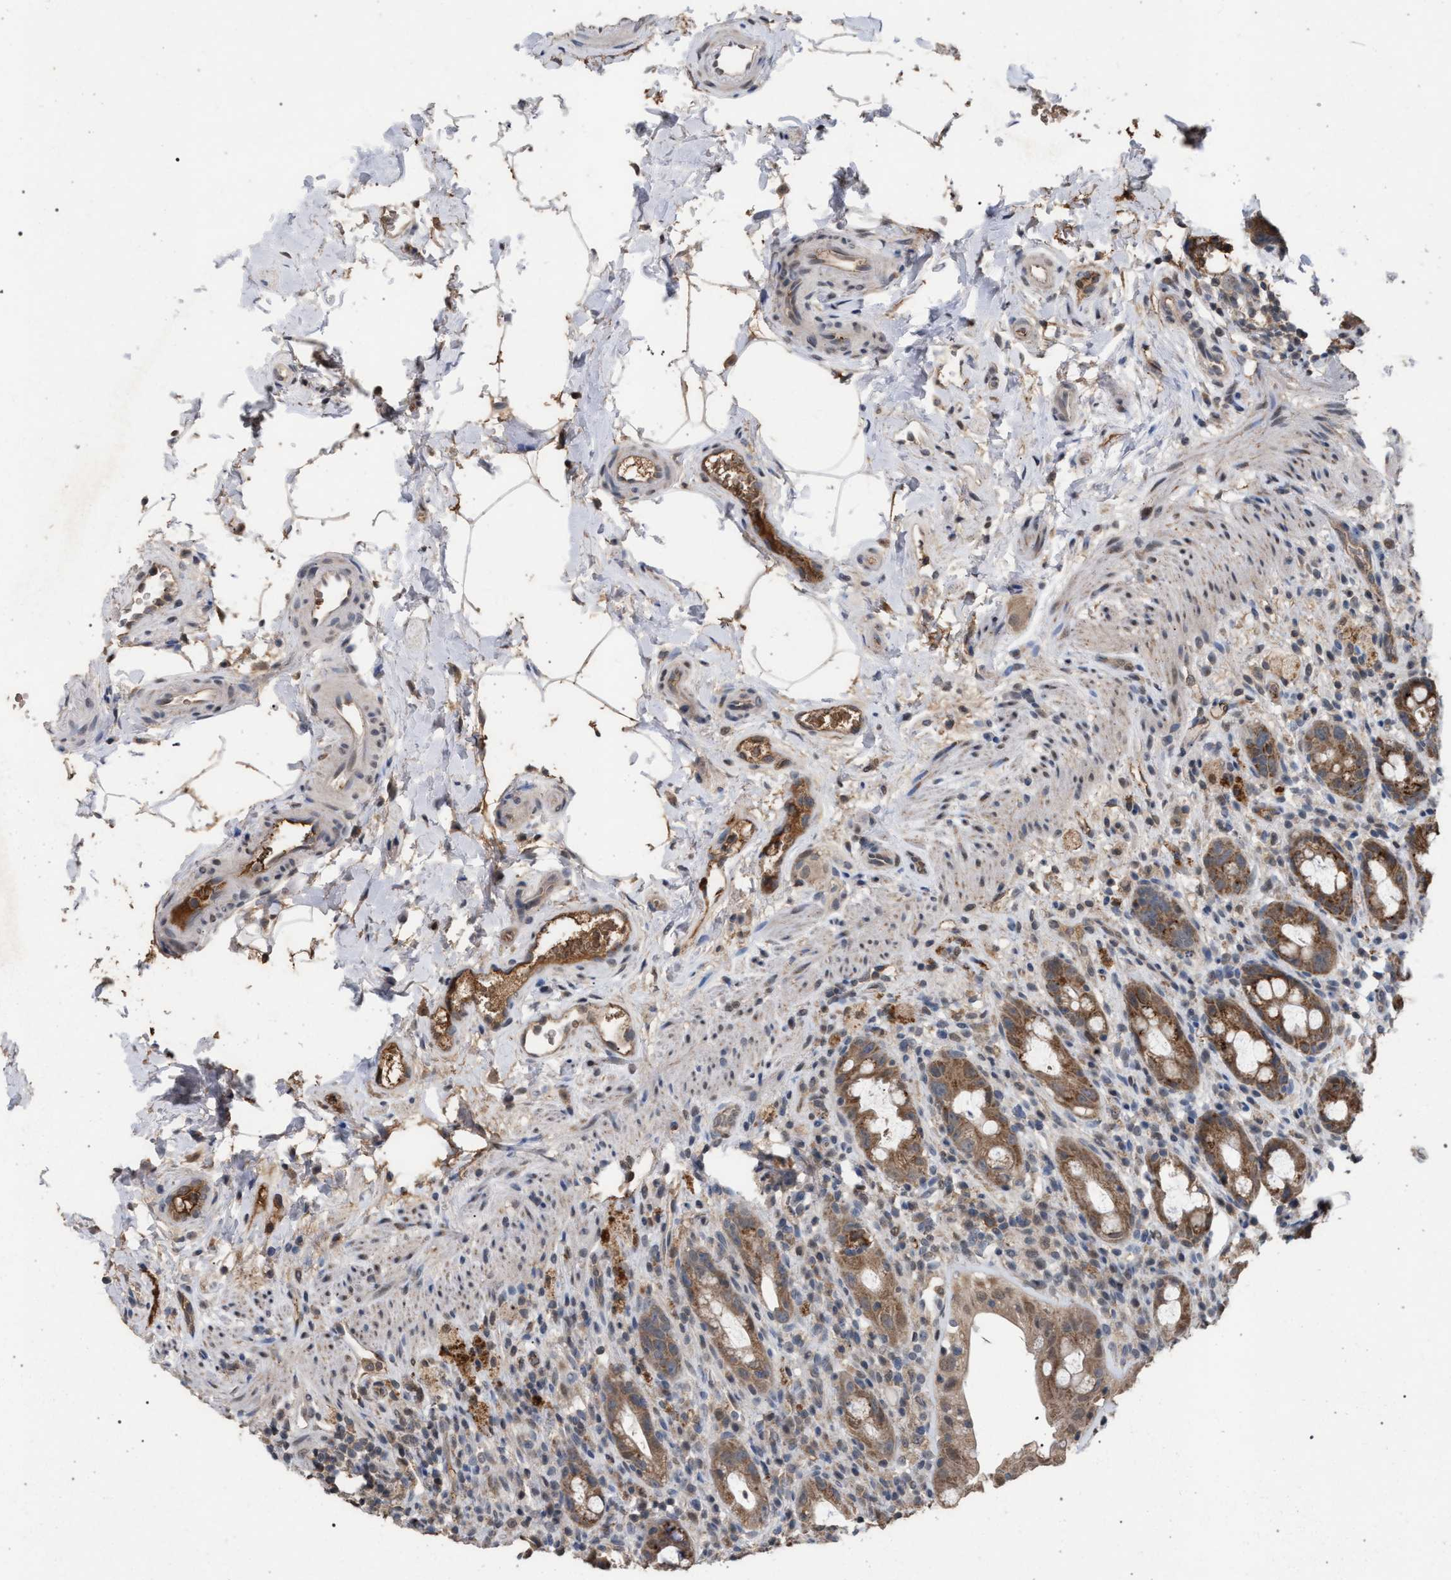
{"staining": {"intensity": "strong", "quantity": ">75%", "location": "cytoplasmic/membranous"}, "tissue": "rectum", "cell_type": "Glandular cells", "image_type": "normal", "snomed": [{"axis": "morphology", "description": "Normal tissue, NOS"}, {"axis": "topography", "description": "Rectum"}], "caption": "Immunohistochemical staining of benign rectum shows high levels of strong cytoplasmic/membranous expression in about >75% of glandular cells.", "gene": "TECPR1", "patient": {"sex": "male", "age": 44}}